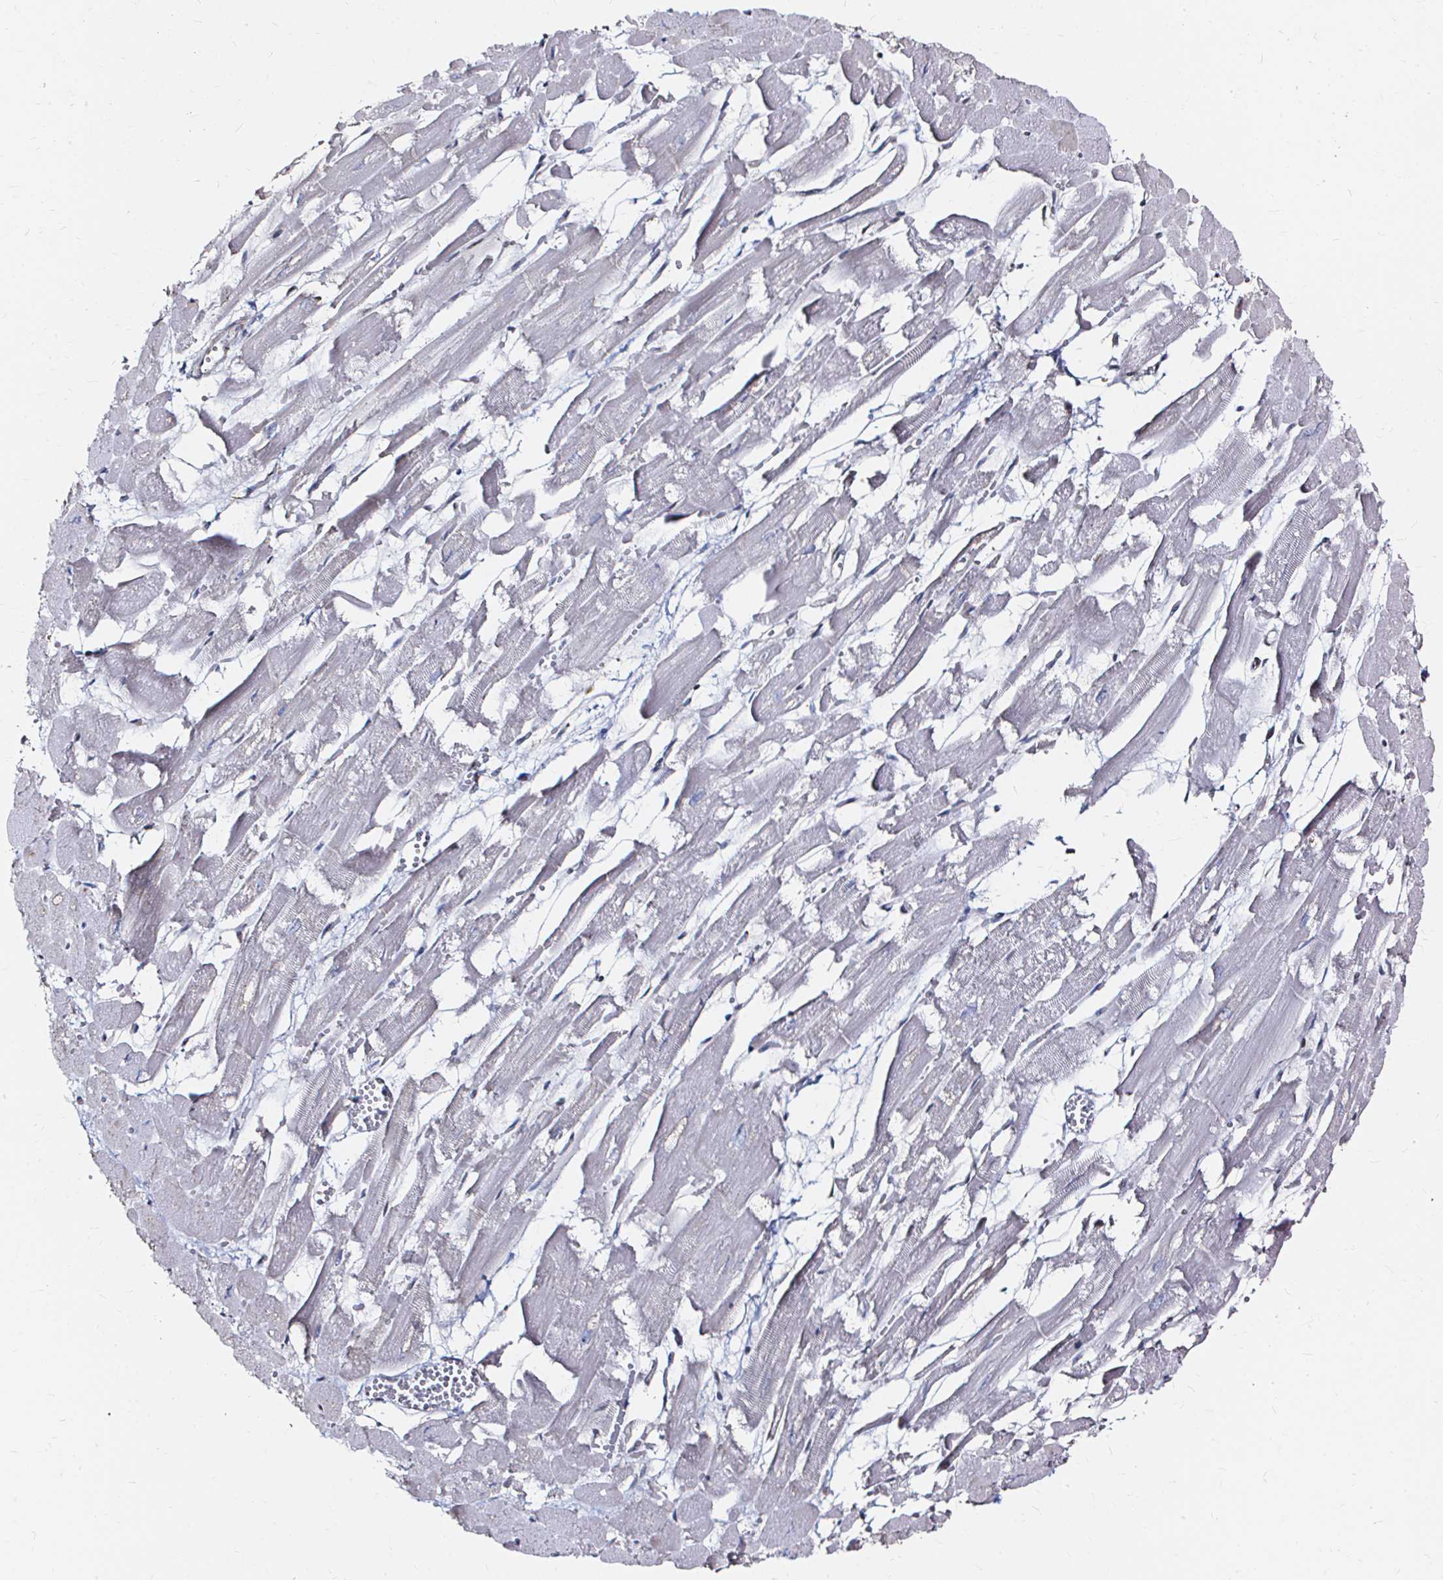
{"staining": {"intensity": "moderate", "quantity": "25%-75%", "location": "nuclear"}, "tissue": "heart muscle", "cell_type": "Cardiomyocytes", "image_type": "normal", "snomed": [{"axis": "morphology", "description": "Normal tissue, NOS"}, {"axis": "topography", "description": "Heart"}], "caption": "Immunohistochemistry (IHC) (DAB) staining of normal heart muscle demonstrates moderate nuclear protein positivity in approximately 25%-75% of cardiomyocytes.", "gene": "SNRPC", "patient": {"sex": "female", "age": 52}}